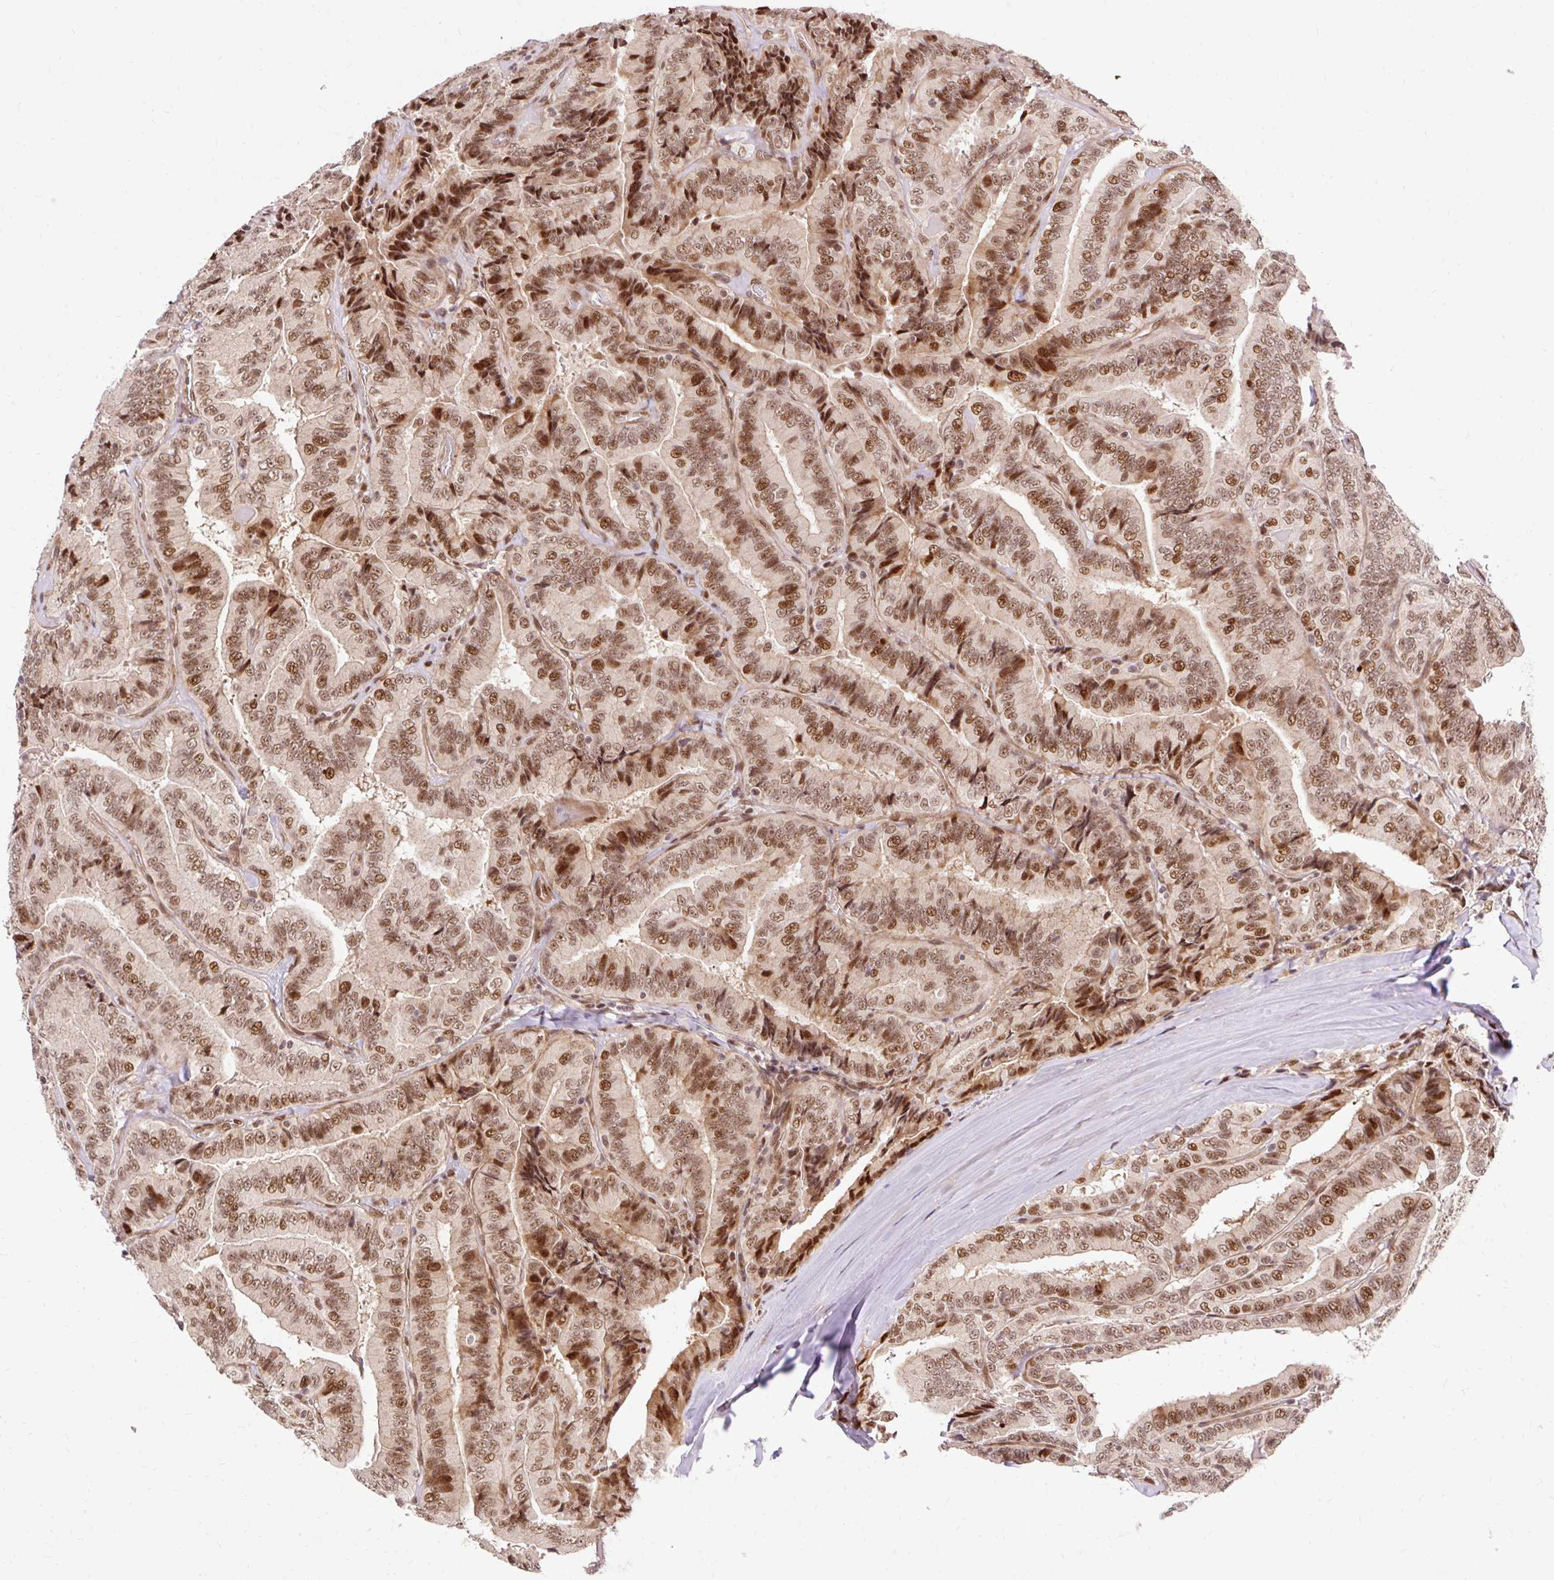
{"staining": {"intensity": "moderate", "quantity": ">75%", "location": "nuclear"}, "tissue": "thyroid cancer", "cell_type": "Tumor cells", "image_type": "cancer", "snomed": [{"axis": "morphology", "description": "Papillary adenocarcinoma, NOS"}, {"axis": "topography", "description": "Thyroid gland"}], "caption": "Protein staining of thyroid cancer (papillary adenocarcinoma) tissue reveals moderate nuclear expression in approximately >75% of tumor cells.", "gene": "MECOM", "patient": {"sex": "male", "age": 61}}